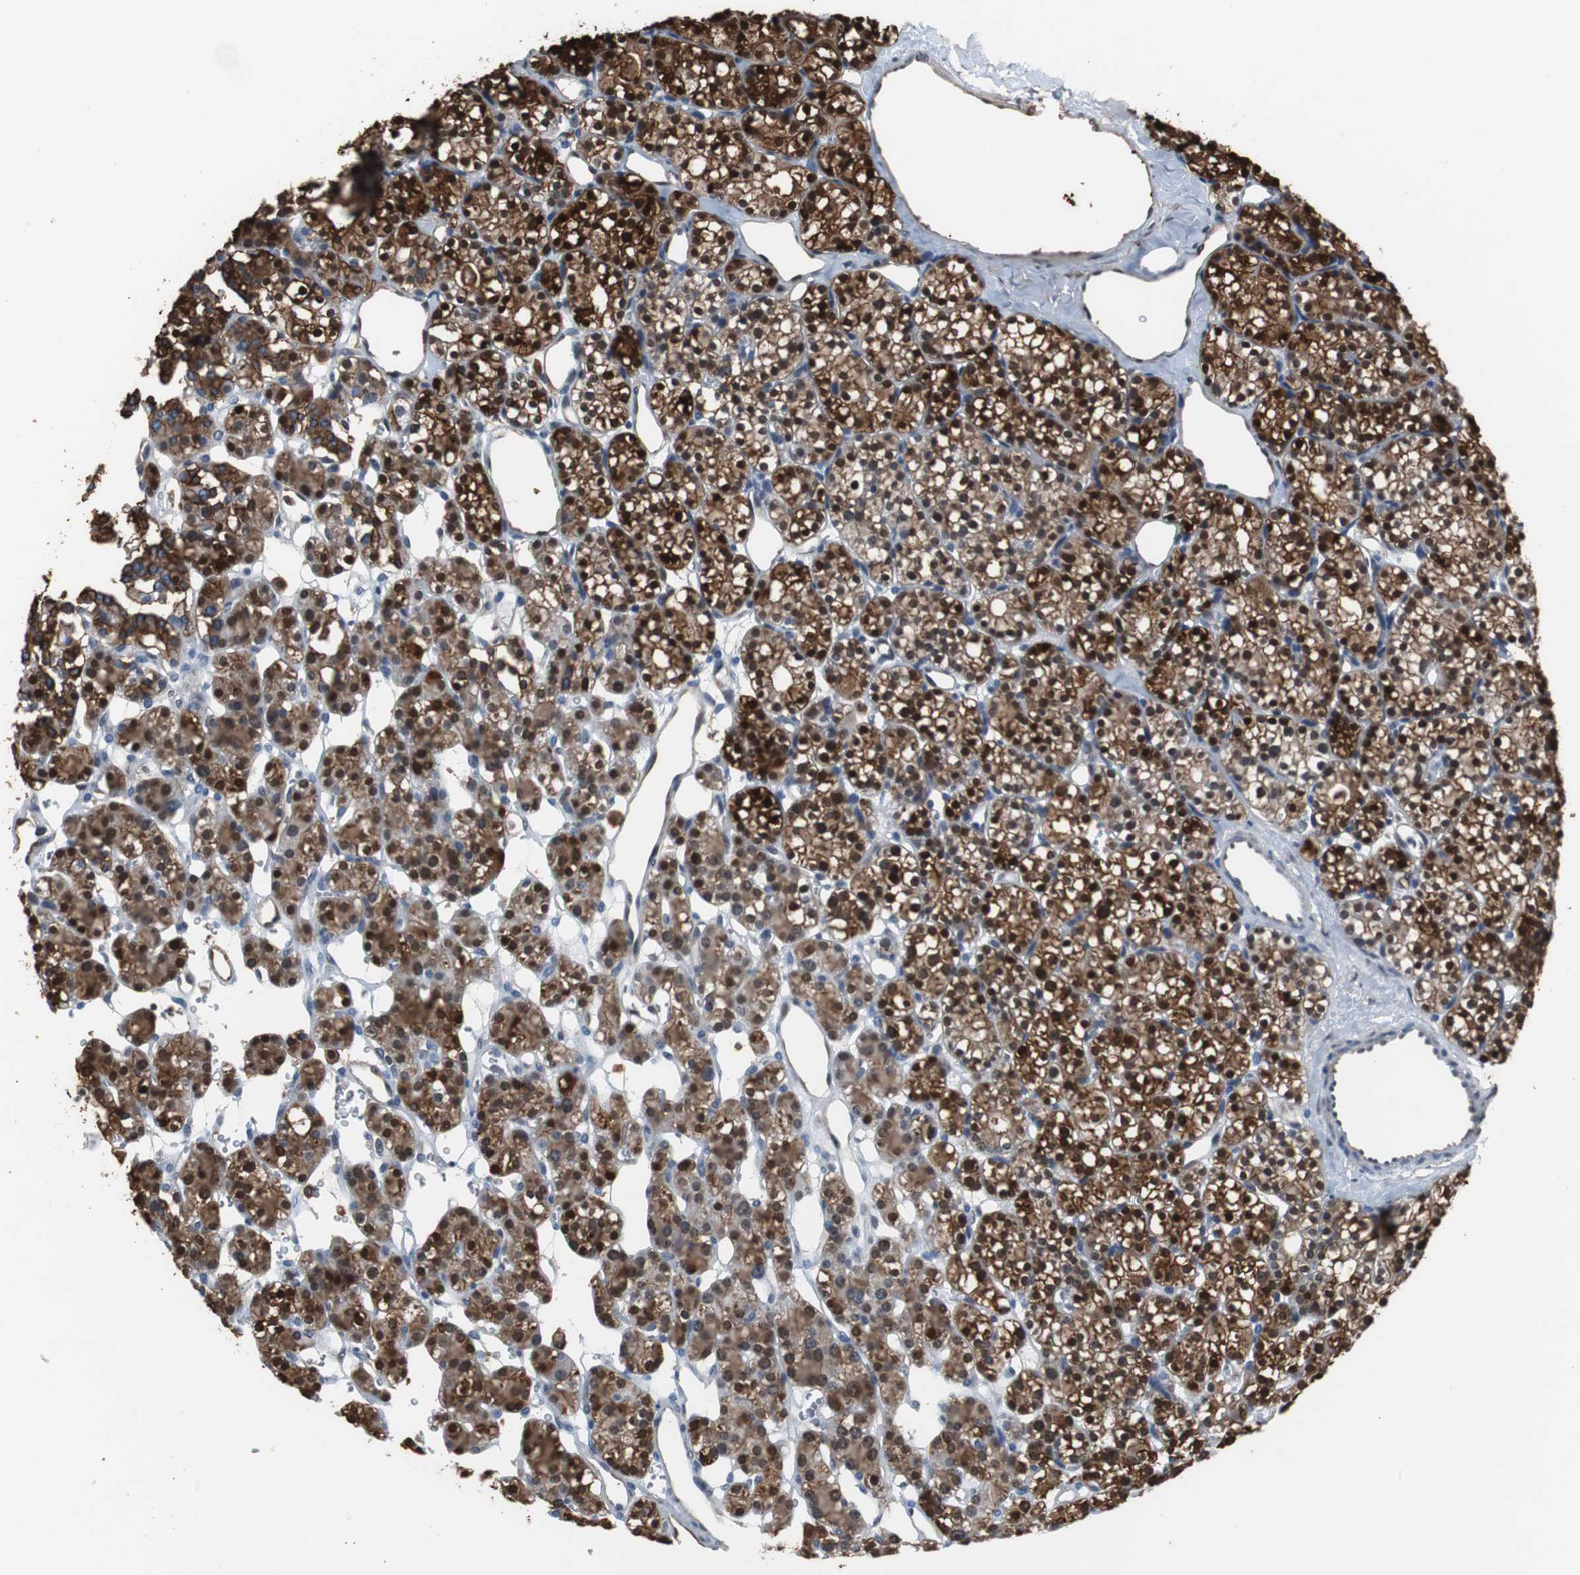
{"staining": {"intensity": "strong", "quantity": ">75%", "location": "cytoplasmic/membranous,nuclear"}, "tissue": "parathyroid gland", "cell_type": "Glandular cells", "image_type": "normal", "snomed": [{"axis": "morphology", "description": "Normal tissue, NOS"}, {"axis": "topography", "description": "Parathyroid gland"}], "caption": "Strong cytoplasmic/membranous,nuclear positivity for a protein is identified in approximately >75% of glandular cells of normal parathyroid gland using immunohistochemistry (IHC).", "gene": "ANXA4", "patient": {"sex": "female", "age": 64}}